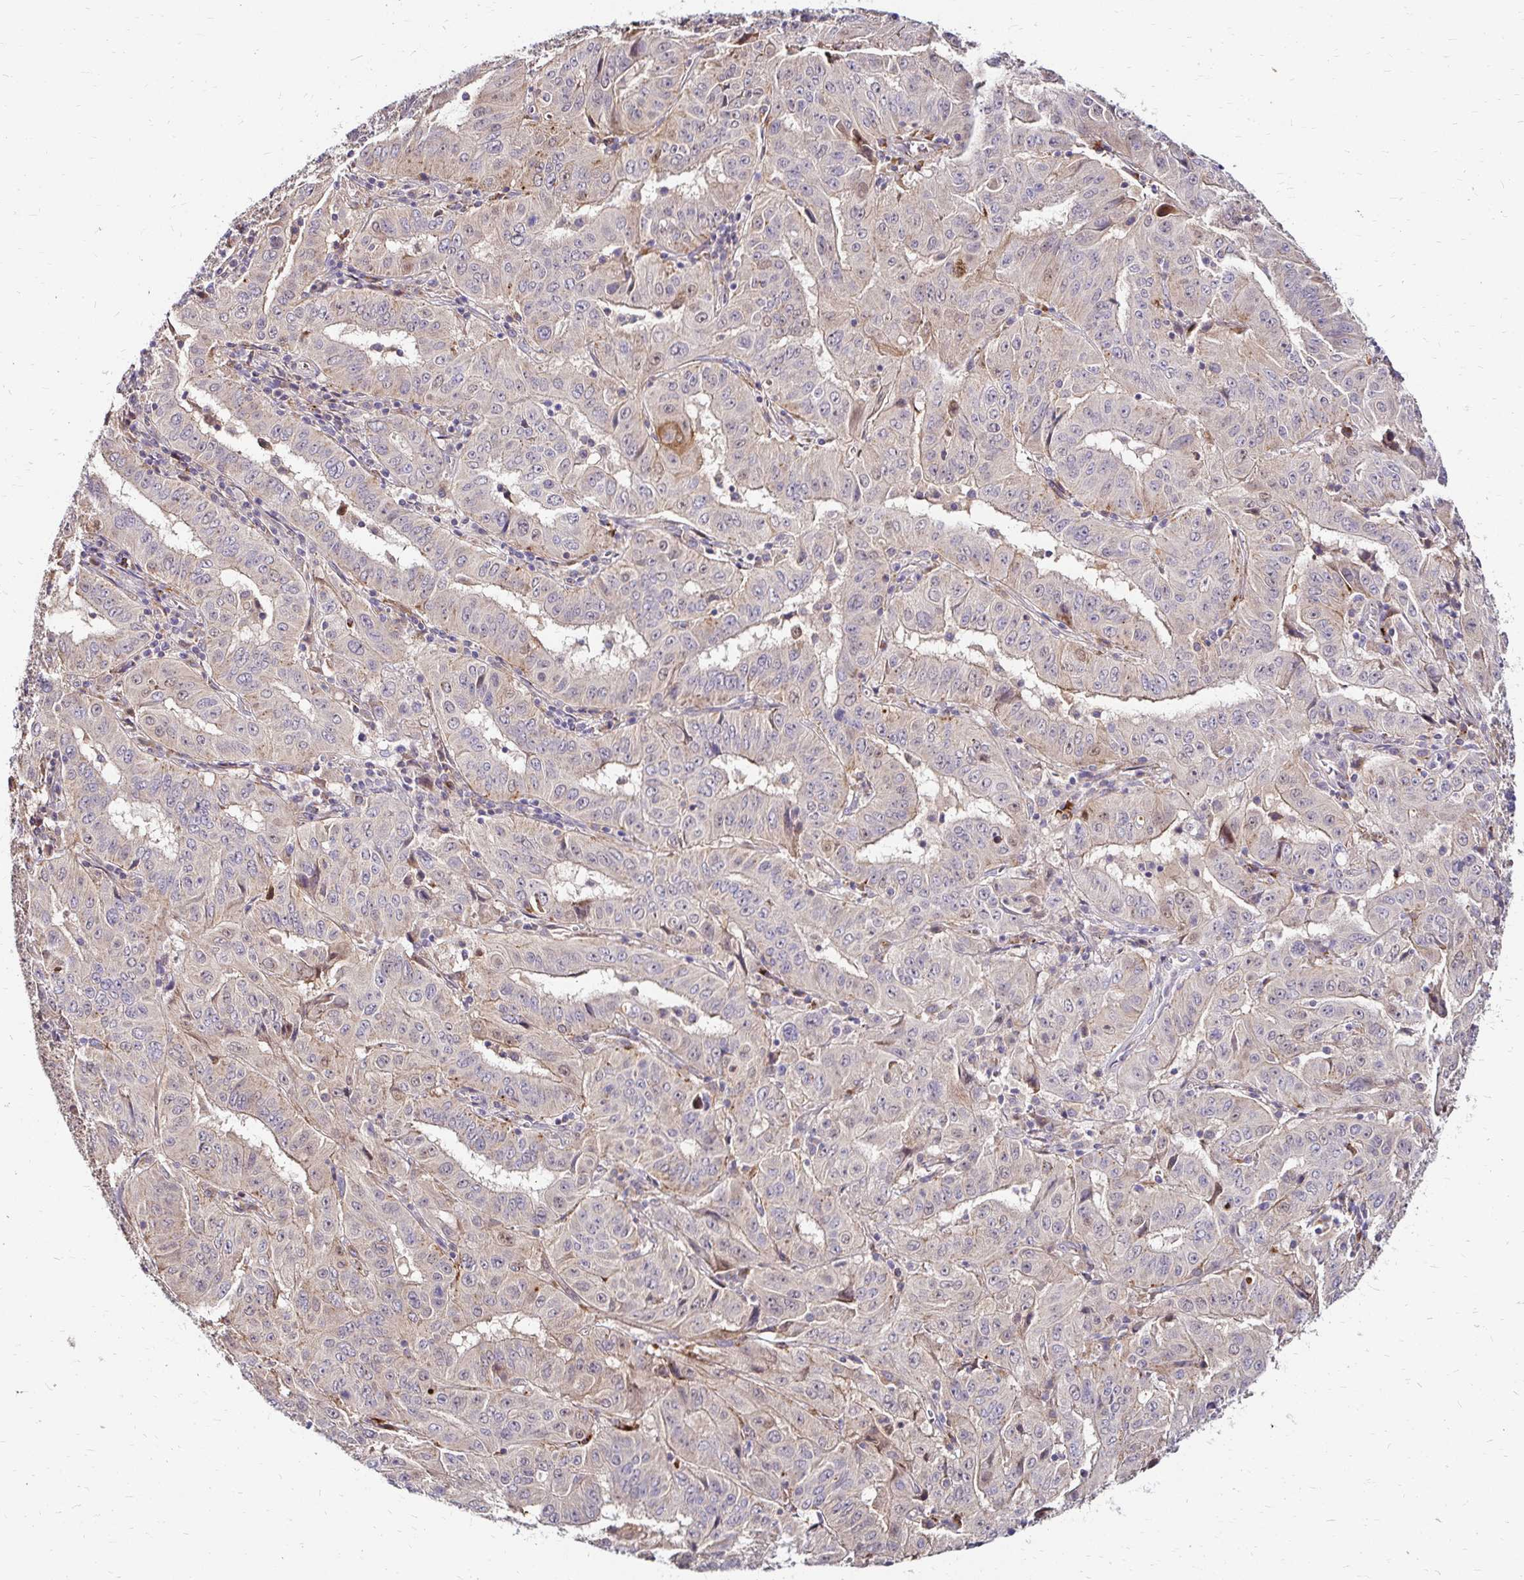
{"staining": {"intensity": "weak", "quantity": "<25%", "location": "cytoplasmic/membranous"}, "tissue": "pancreatic cancer", "cell_type": "Tumor cells", "image_type": "cancer", "snomed": [{"axis": "morphology", "description": "Adenocarcinoma, NOS"}, {"axis": "topography", "description": "Pancreas"}], "caption": "DAB immunohistochemical staining of human pancreatic adenocarcinoma reveals no significant expression in tumor cells.", "gene": "IDUA", "patient": {"sex": "male", "age": 63}}